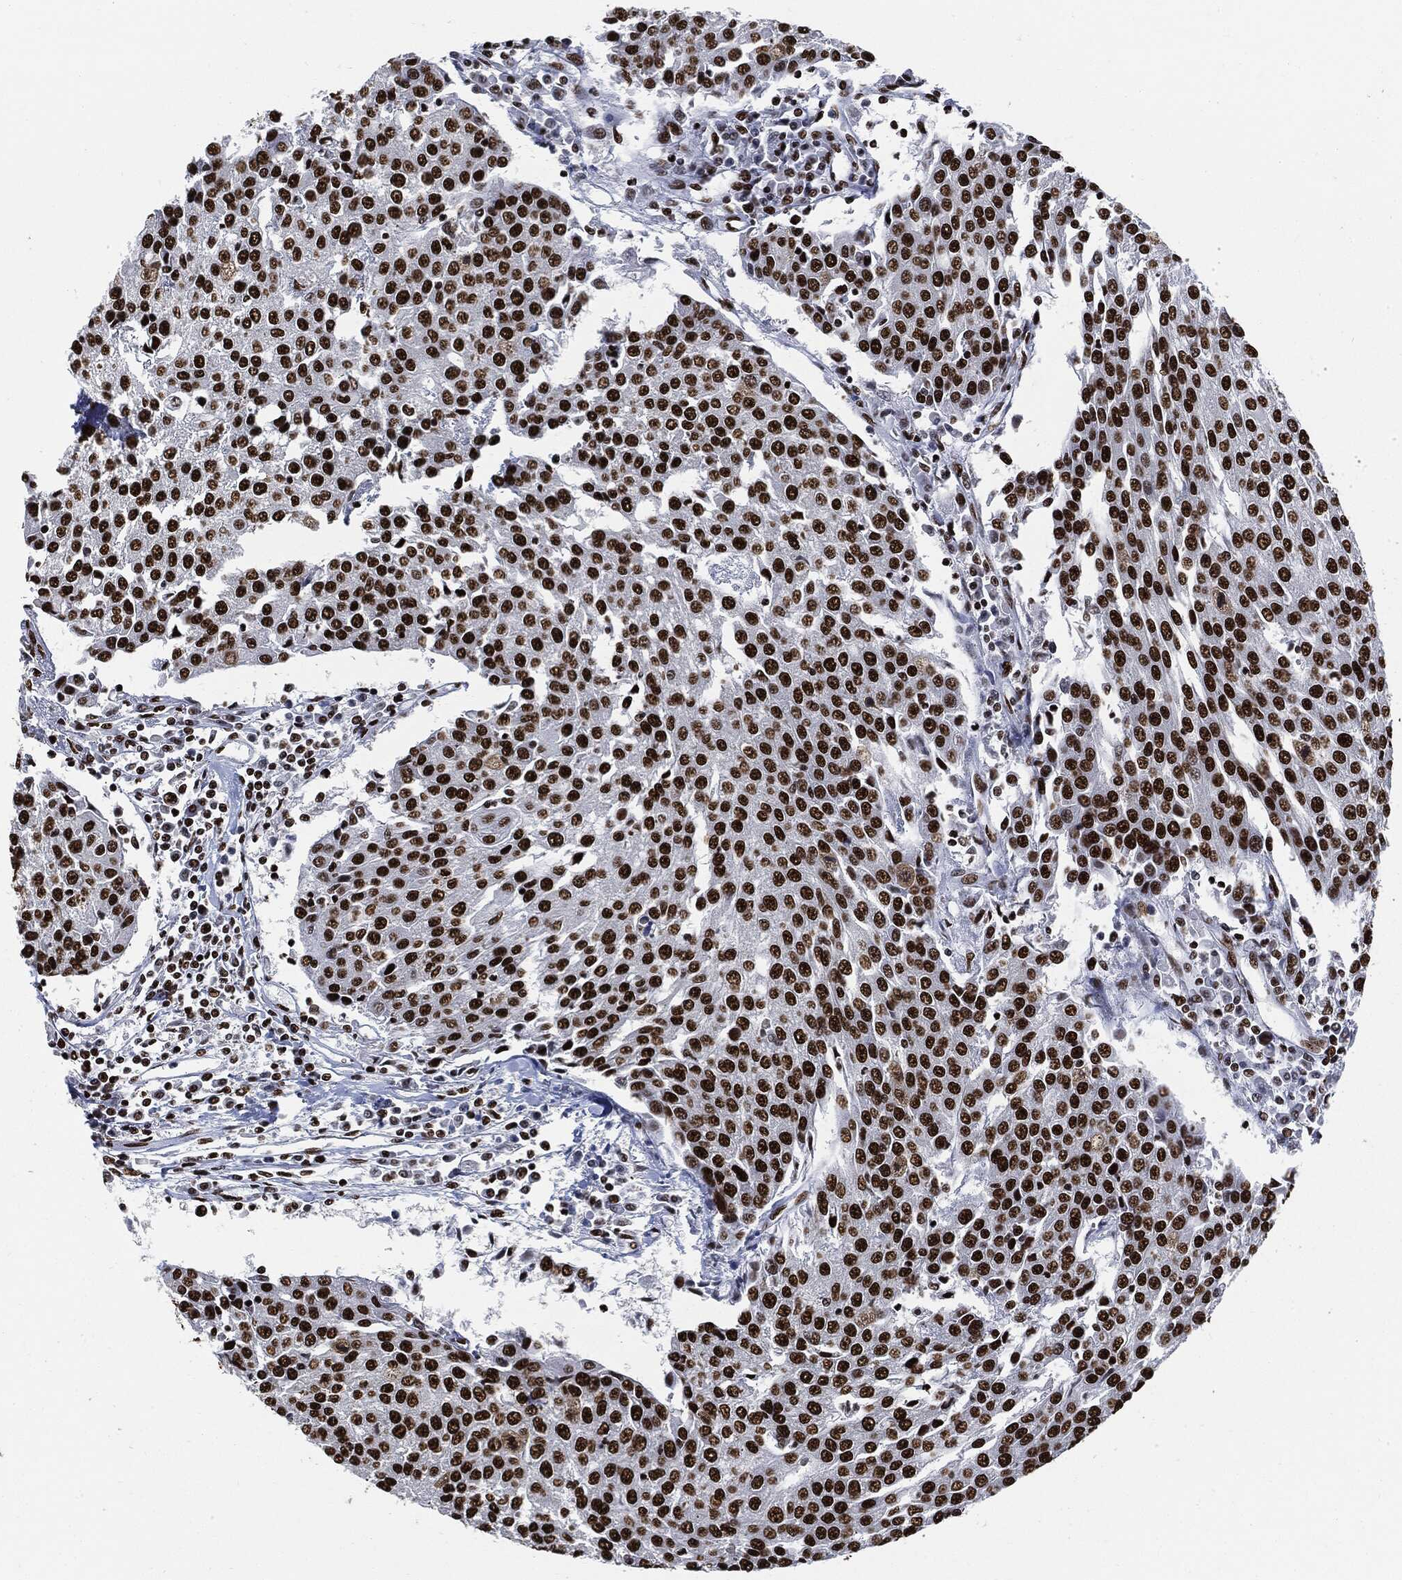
{"staining": {"intensity": "strong", "quantity": ">75%", "location": "nuclear"}, "tissue": "urothelial cancer", "cell_type": "Tumor cells", "image_type": "cancer", "snomed": [{"axis": "morphology", "description": "Urothelial carcinoma, High grade"}, {"axis": "topography", "description": "Urinary bladder"}], "caption": "A brown stain shows strong nuclear positivity of a protein in human high-grade urothelial carcinoma tumor cells.", "gene": "RECQL", "patient": {"sex": "female", "age": 85}}